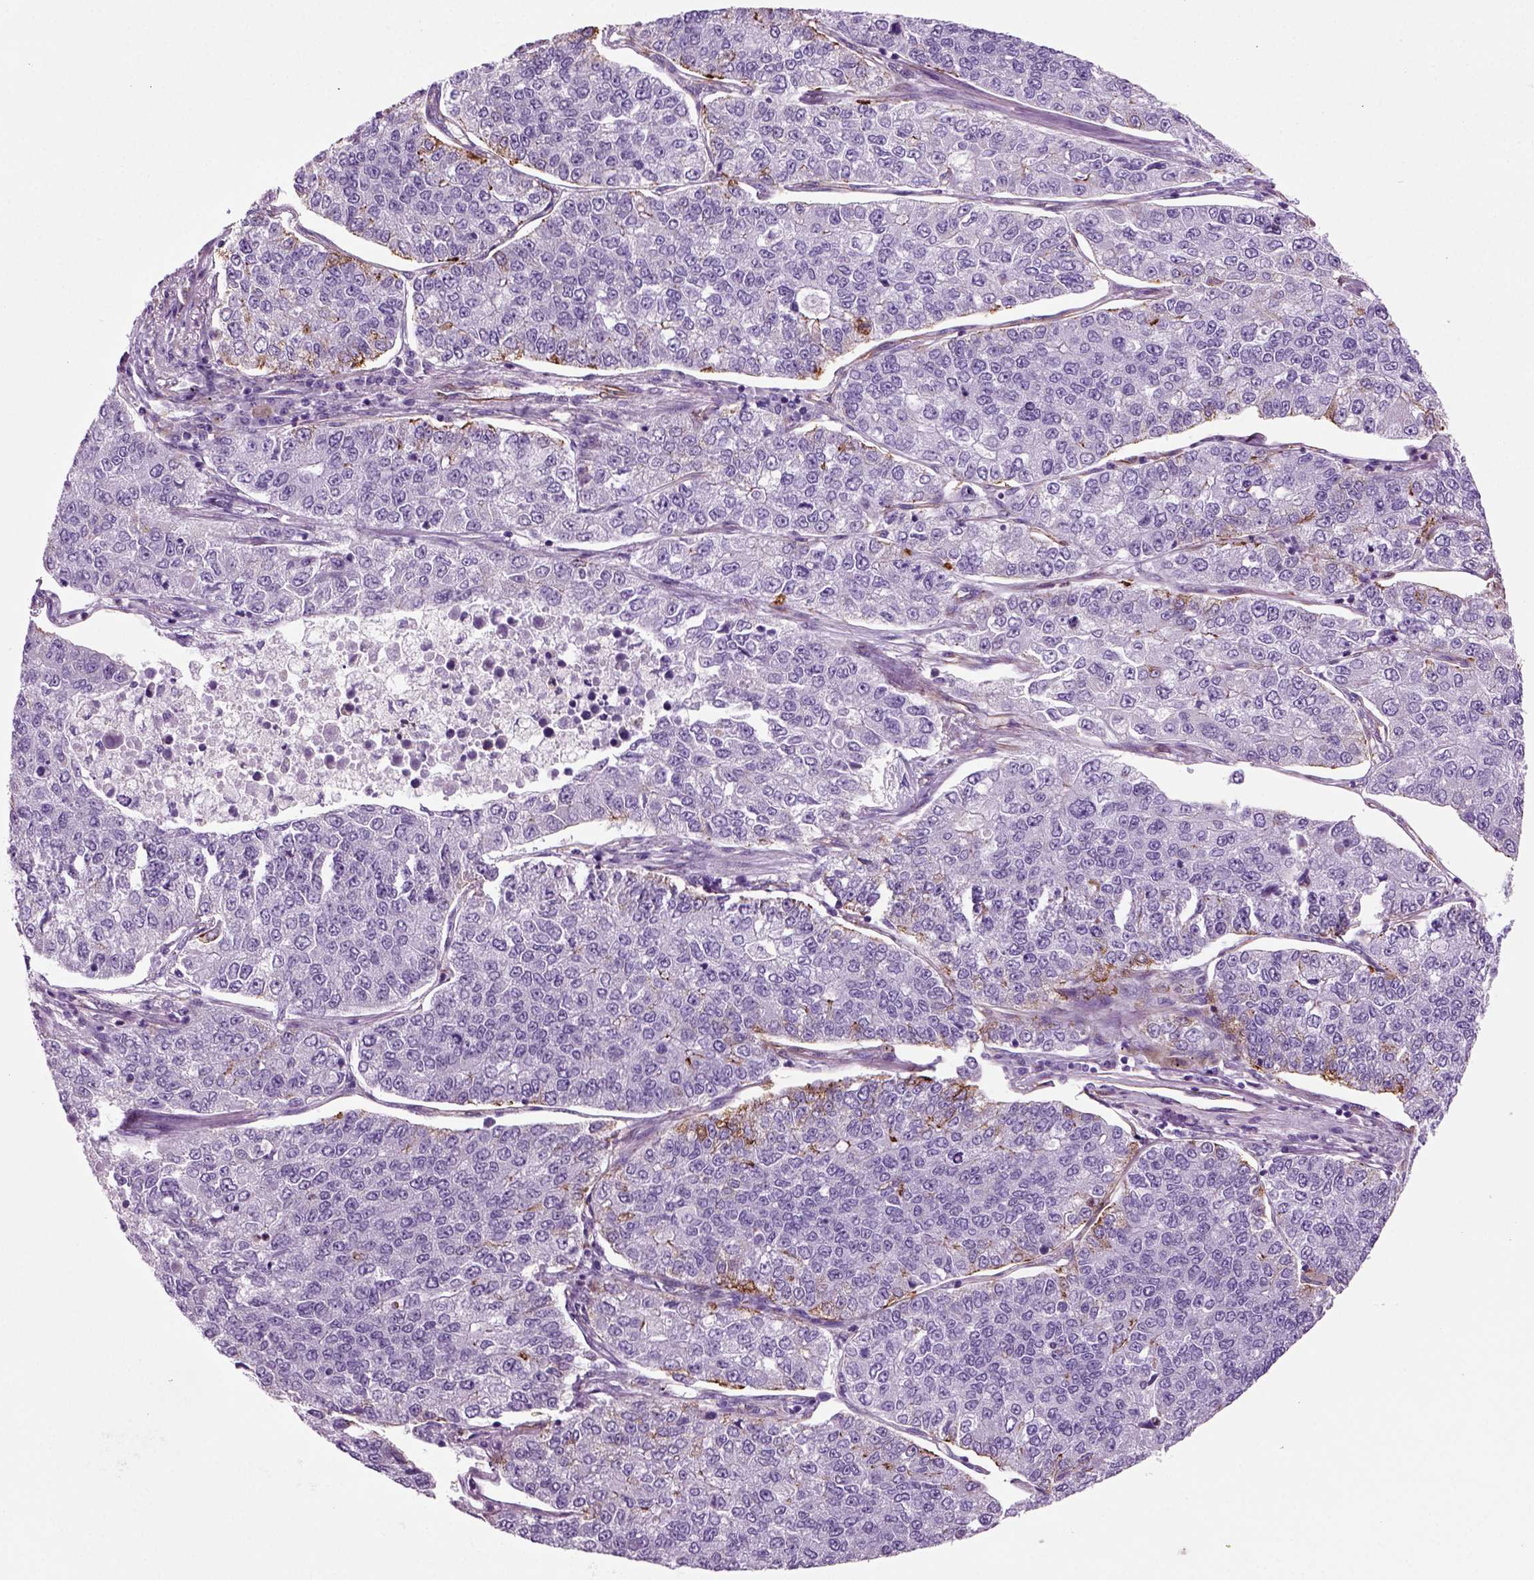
{"staining": {"intensity": "negative", "quantity": "none", "location": "none"}, "tissue": "lung cancer", "cell_type": "Tumor cells", "image_type": "cancer", "snomed": [{"axis": "morphology", "description": "Adenocarcinoma, NOS"}, {"axis": "topography", "description": "Lung"}], "caption": "Lung cancer was stained to show a protein in brown. There is no significant staining in tumor cells.", "gene": "ACER3", "patient": {"sex": "male", "age": 49}}